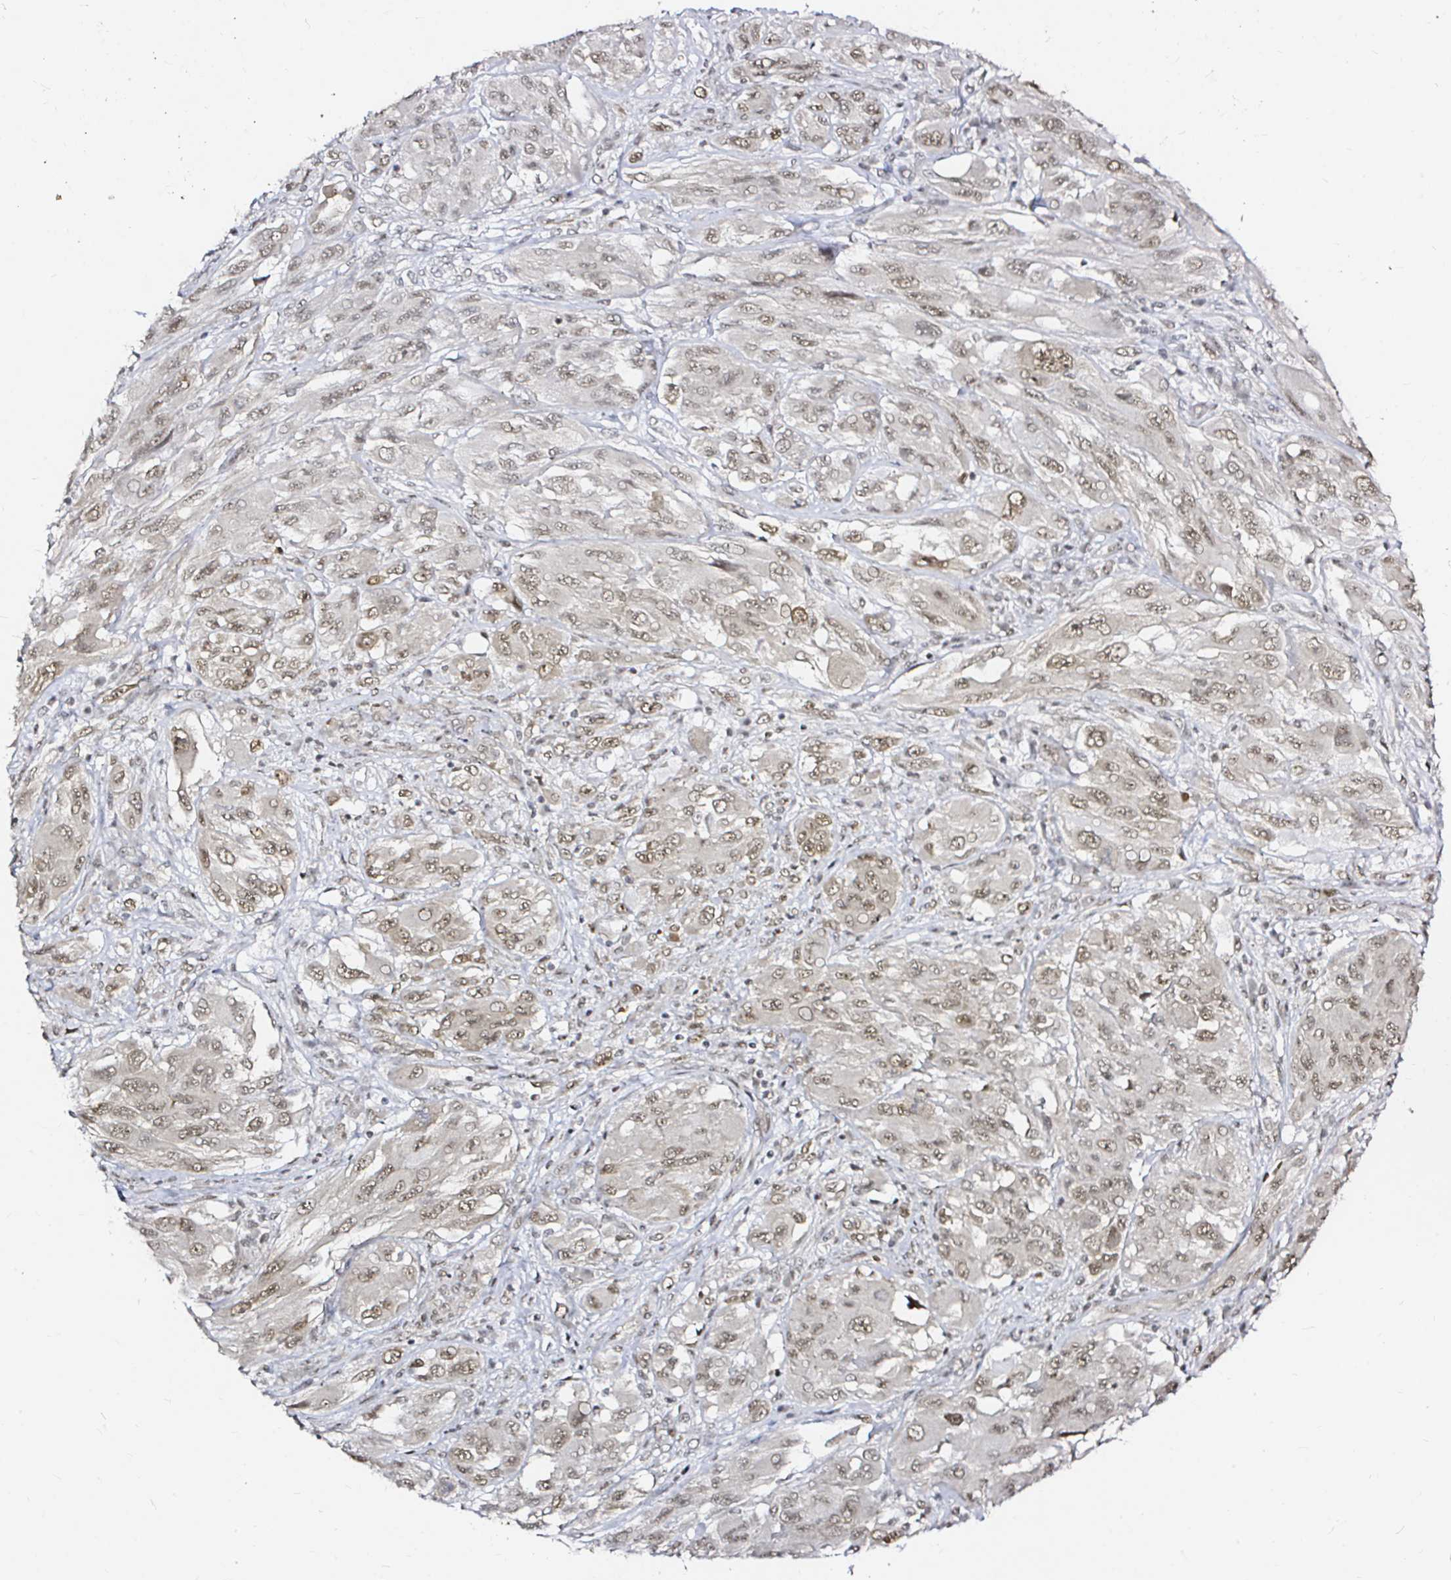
{"staining": {"intensity": "weak", "quantity": ">75%", "location": "nuclear"}, "tissue": "melanoma", "cell_type": "Tumor cells", "image_type": "cancer", "snomed": [{"axis": "morphology", "description": "Malignant melanoma, NOS"}, {"axis": "topography", "description": "Skin"}], "caption": "IHC image of neoplastic tissue: melanoma stained using immunohistochemistry exhibits low levels of weak protein expression localized specifically in the nuclear of tumor cells, appearing as a nuclear brown color.", "gene": "SNRPC", "patient": {"sex": "female", "age": 91}}